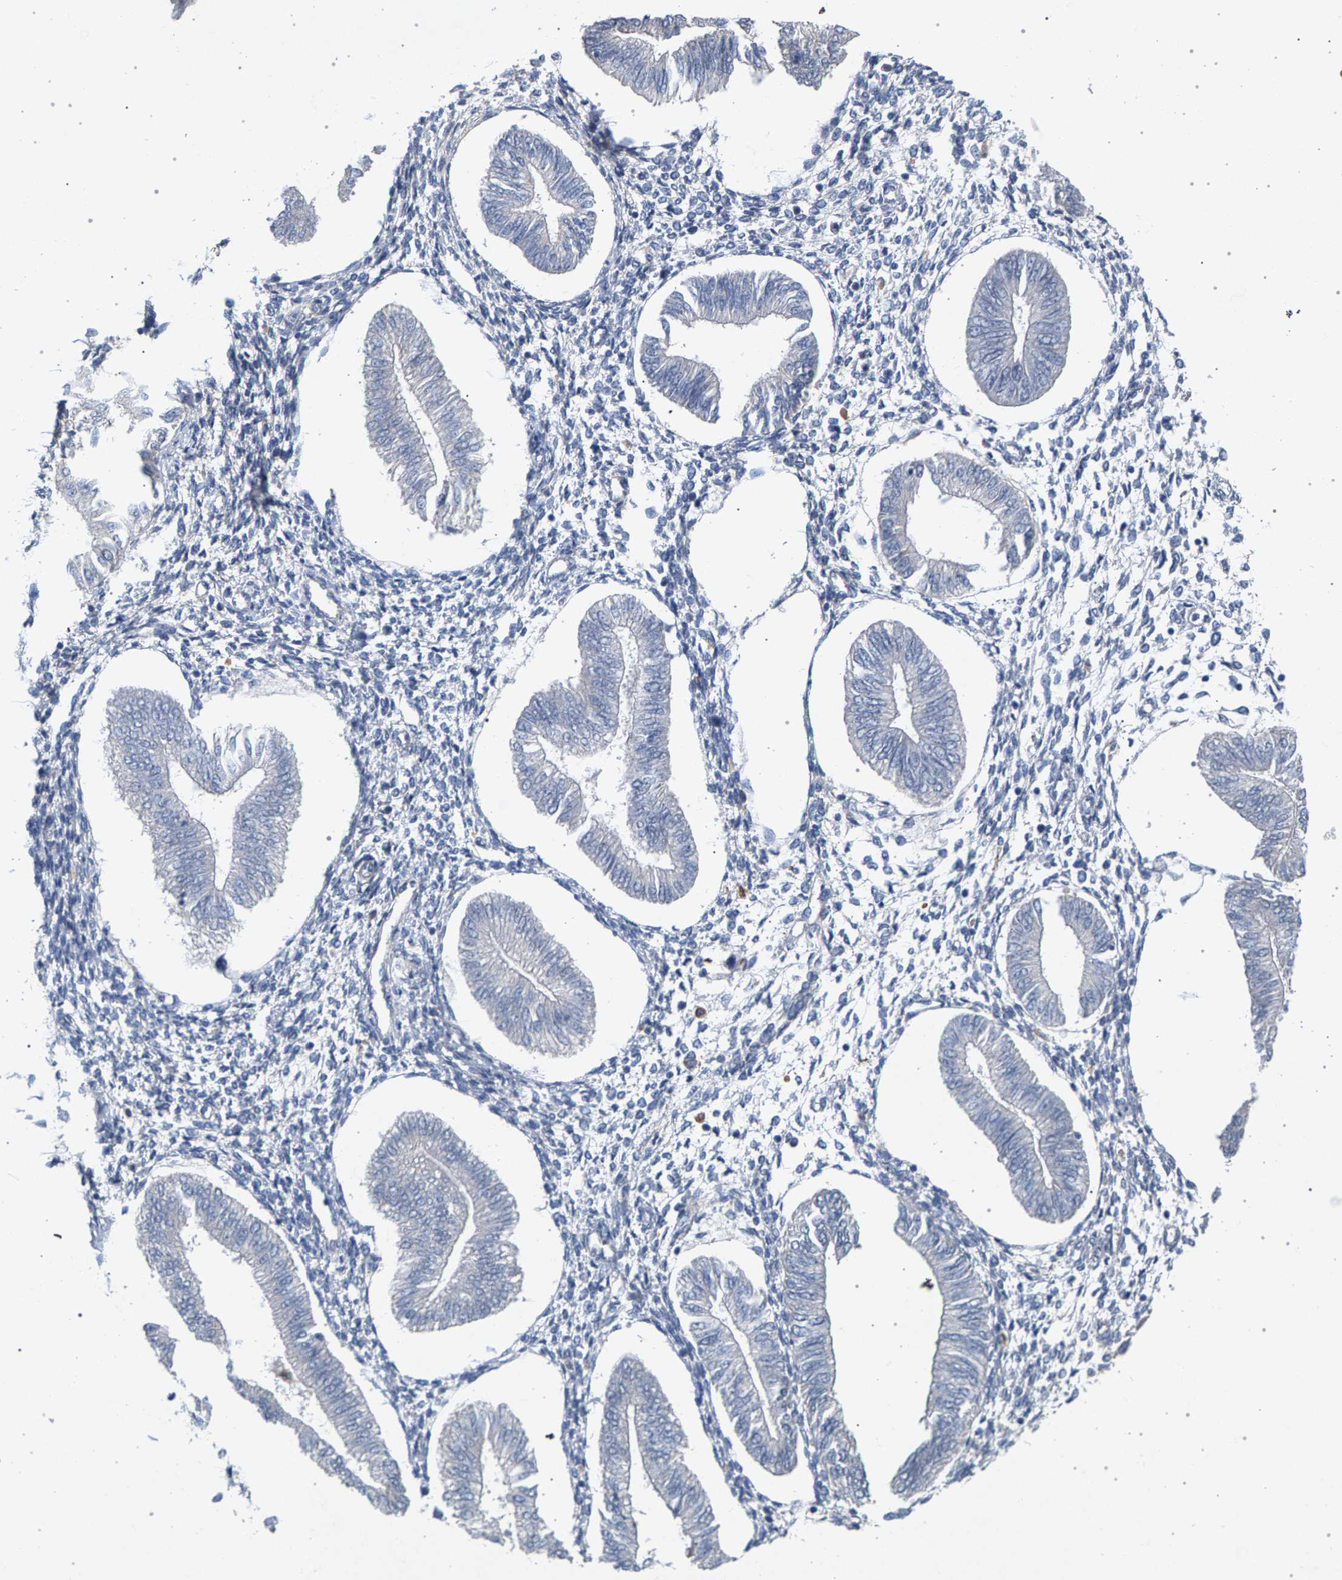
{"staining": {"intensity": "negative", "quantity": "none", "location": "none"}, "tissue": "endometrium", "cell_type": "Cells in endometrial stroma", "image_type": "normal", "snomed": [{"axis": "morphology", "description": "Normal tissue, NOS"}, {"axis": "topography", "description": "Endometrium"}], "caption": "DAB immunohistochemical staining of normal human endometrium demonstrates no significant staining in cells in endometrial stroma.", "gene": "MAMDC2", "patient": {"sex": "female", "age": 50}}